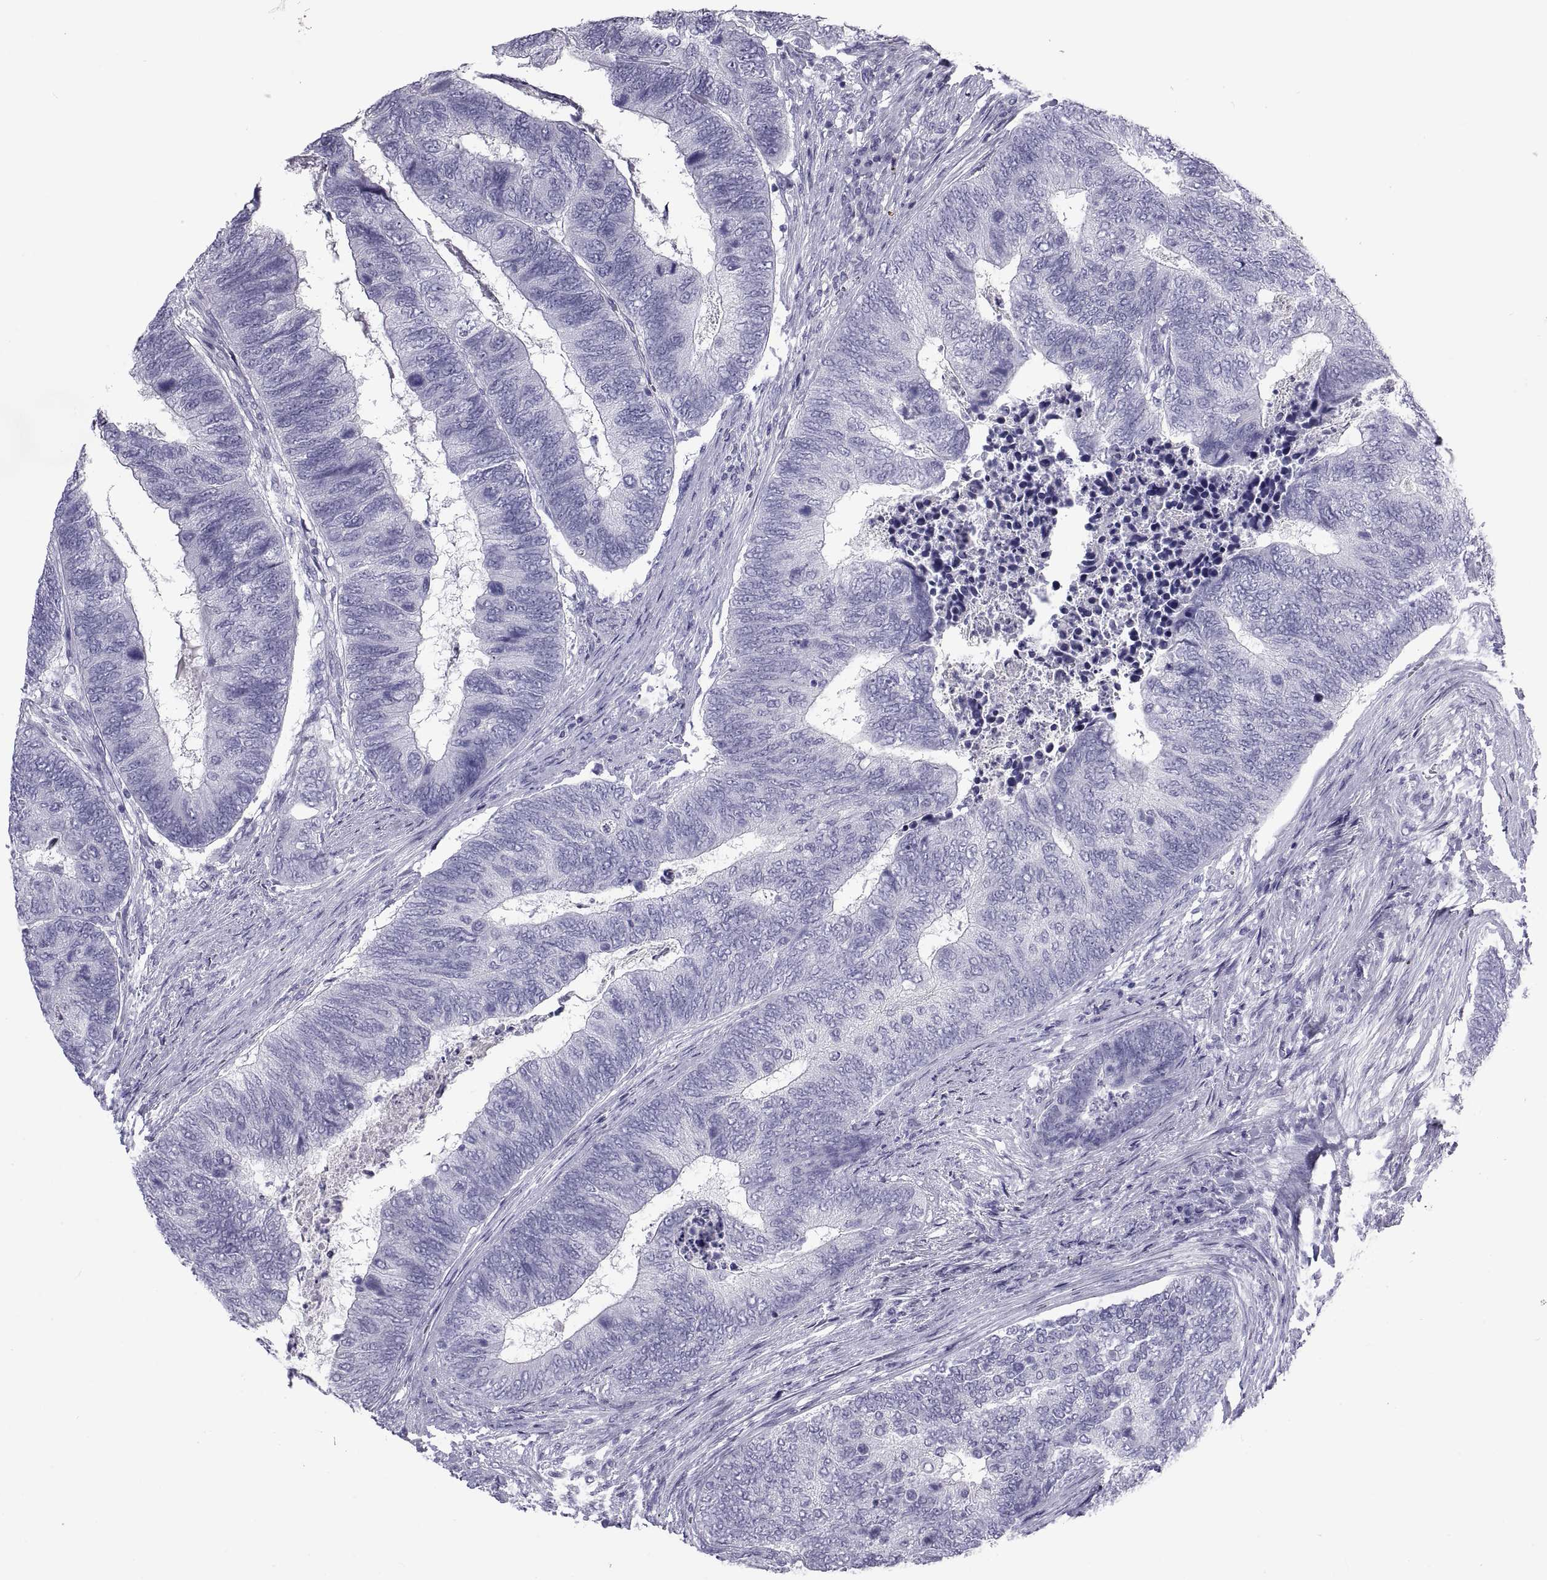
{"staining": {"intensity": "negative", "quantity": "none", "location": "none"}, "tissue": "colorectal cancer", "cell_type": "Tumor cells", "image_type": "cancer", "snomed": [{"axis": "morphology", "description": "Adenocarcinoma, NOS"}, {"axis": "topography", "description": "Colon"}], "caption": "Immunohistochemistry (IHC) of human colorectal adenocarcinoma exhibits no positivity in tumor cells.", "gene": "NPTX2", "patient": {"sex": "female", "age": 67}}